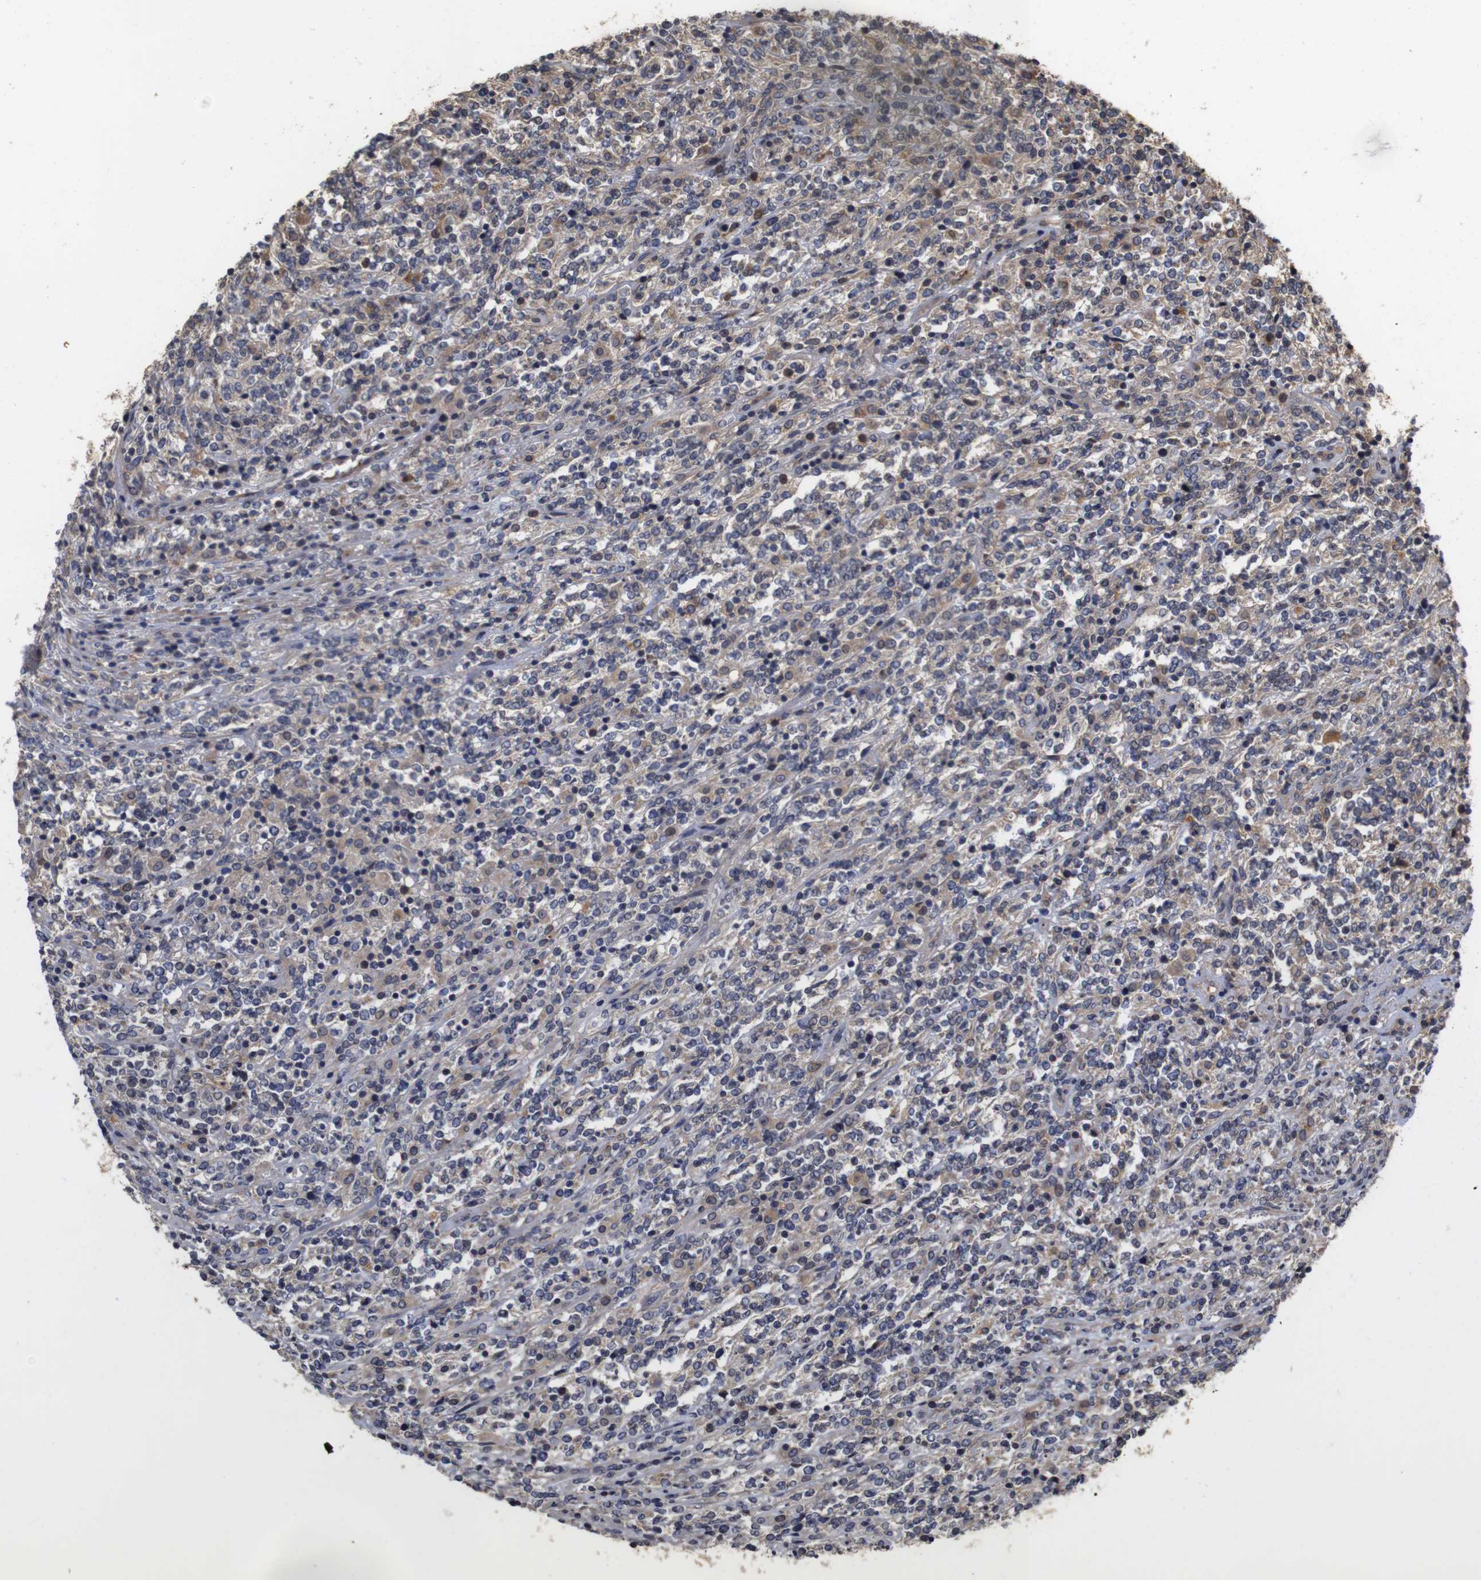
{"staining": {"intensity": "moderate", "quantity": "<25%", "location": "cytoplasmic/membranous"}, "tissue": "lymphoma", "cell_type": "Tumor cells", "image_type": "cancer", "snomed": [{"axis": "morphology", "description": "Malignant lymphoma, non-Hodgkin's type, High grade"}, {"axis": "topography", "description": "Soft tissue"}], "caption": "An IHC photomicrograph of neoplastic tissue is shown. Protein staining in brown shows moderate cytoplasmic/membranous positivity in high-grade malignant lymphoma, non-Hodgkin's type within tumor cells. (IHC, brightfield microscopy, high magnification).", "gene": "PTPN14", "patient": {"sex": "male", "age": 18}}